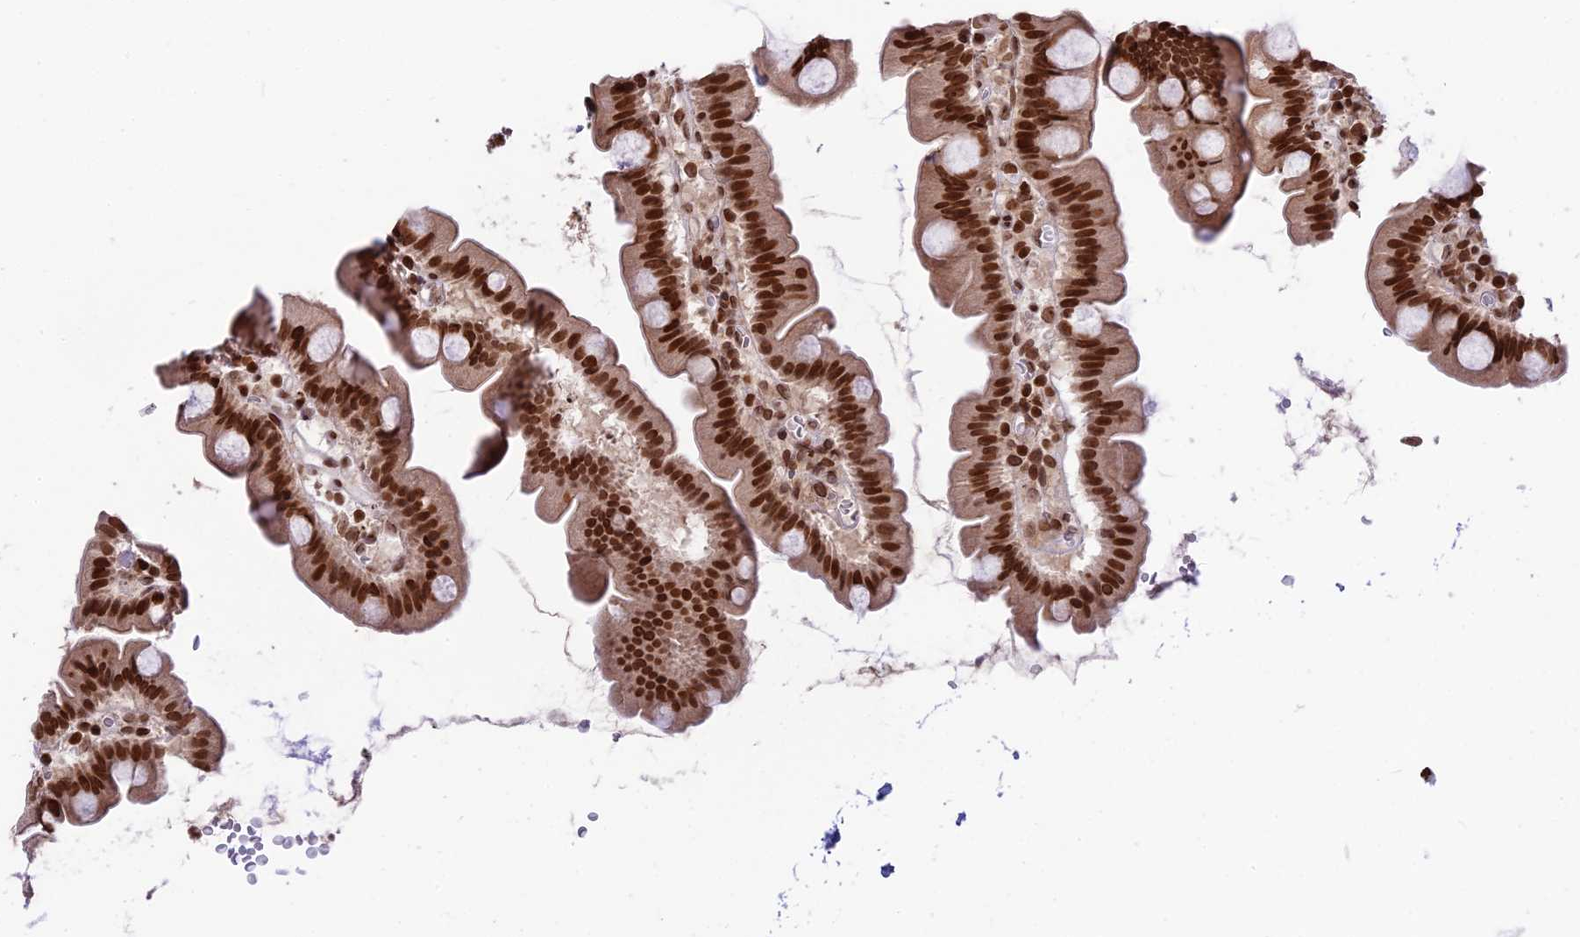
{"staining": {"intensity": "strong", "quantity": ">75%", "location": "nuclear"}, "tissue": "small intestine", "cell_type": "Glandular cells", "image_type": "normal", "snomed": [{"axis": "morphology", "description": "Normal tissue, NOS"}, {"axis": "topography", "description": "Small intestine"}], "caption": "Protein expression by immunohistochemistry (IHC) shows strong nuclear staining in about >75% of glandular cells in unremarkable small intestine. Nuclei are stained in blue.", "gene": "TET2", "patient": {"sex": "female", "age": 68}}